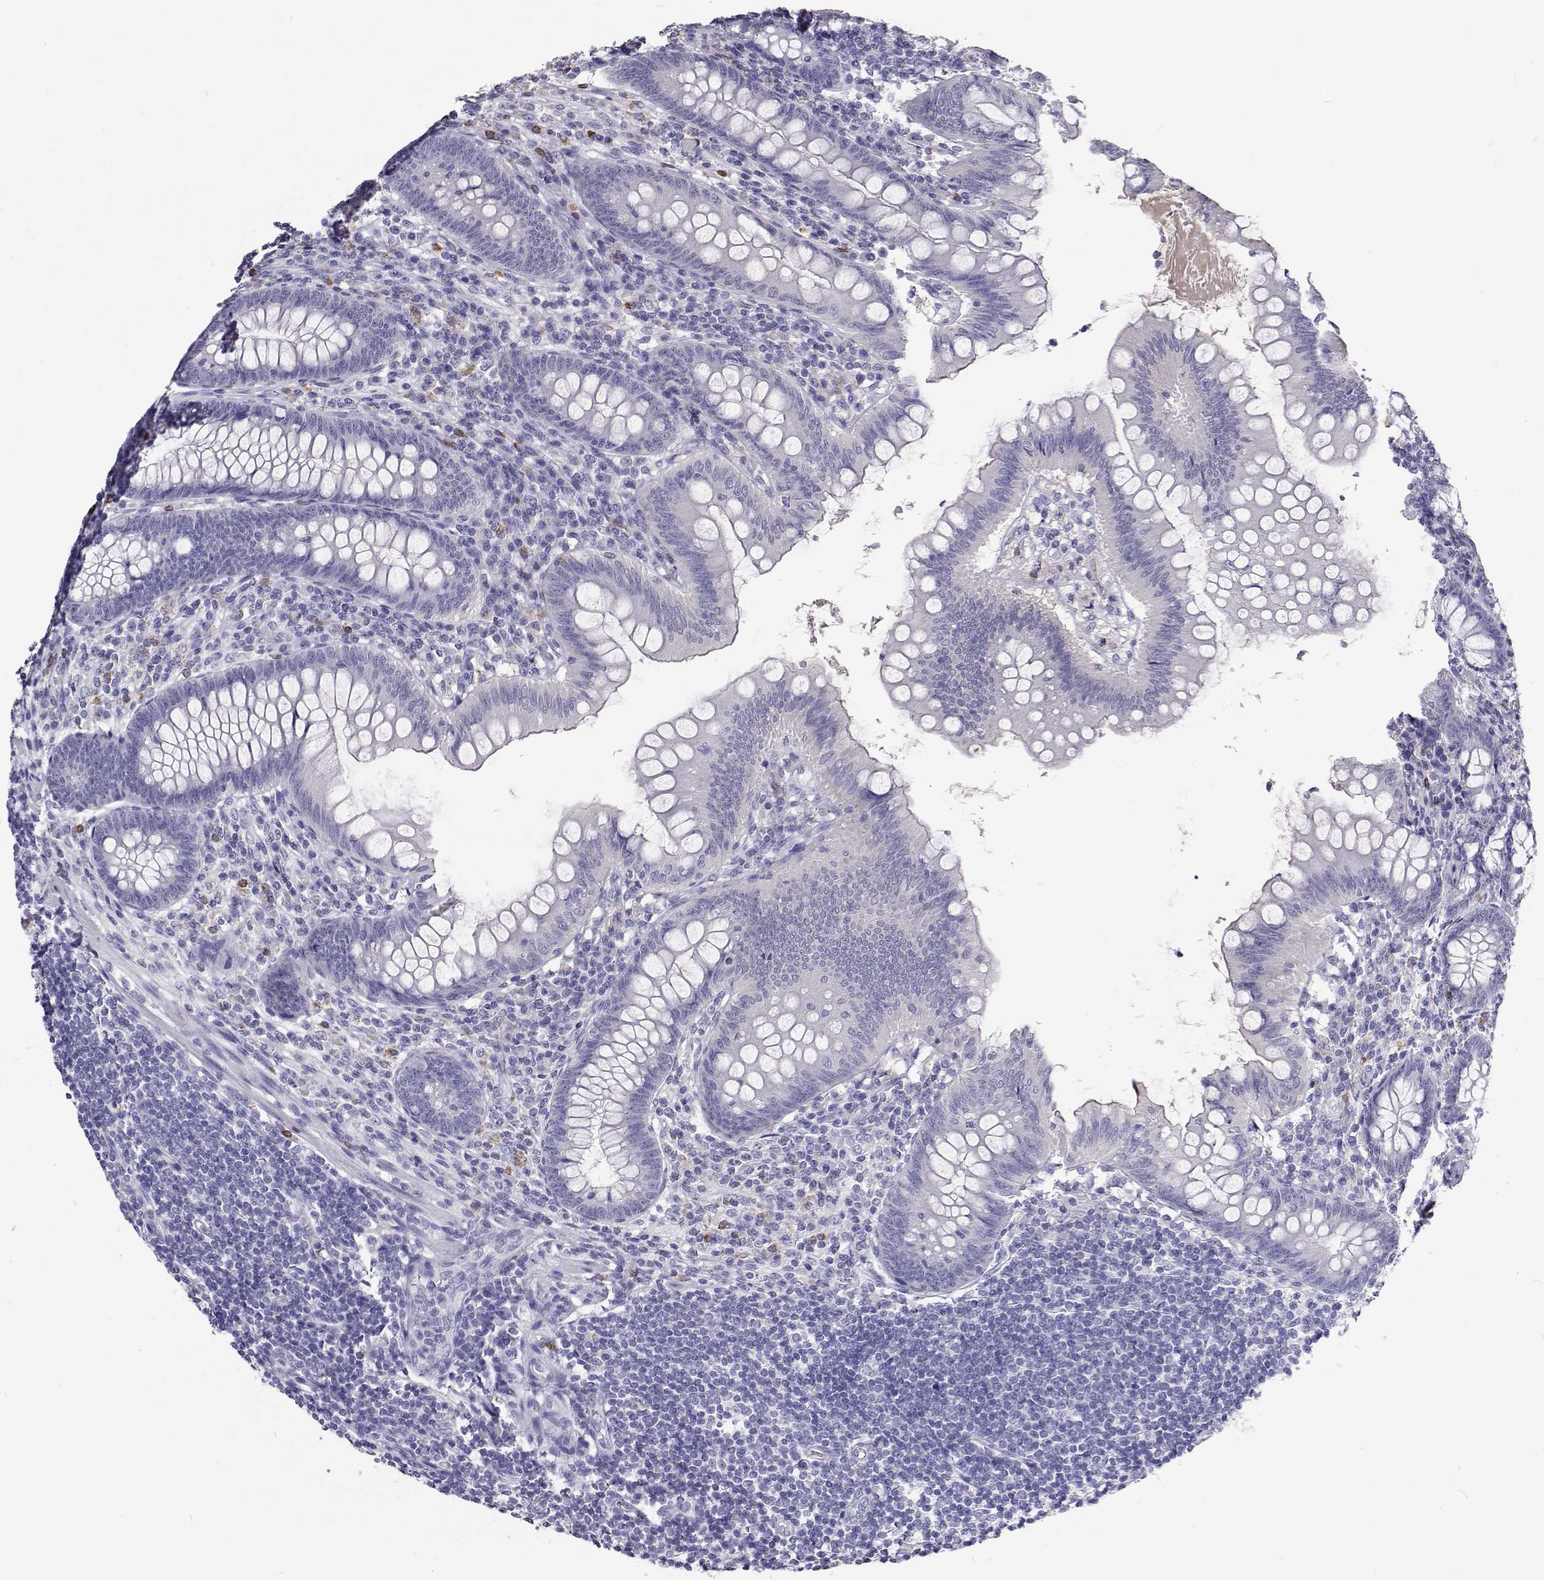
{"staining": {"intensity": "negative", "quantity": "none", "location": "none"}, "tissue": "appendix", "cell_type": "Glandular cells", "image_type": "normal", "snomed": [{"axis": "morphology", "description": "Normal tissue, NOS"}, {"axis": "topography", "description": "Appendix"}], "caption": "Immunohistochemistry photomicrograph of benign appendix stained for a protein (brown), which shows no positivity in glandular cells. (Brightfield microscopy of DAB (3,3'-diaminobenzidine) immunohistochemistry (IHC) at high magnification).", "gene": "CFAP44", "patient": {"sex": "female", "age": 57}}